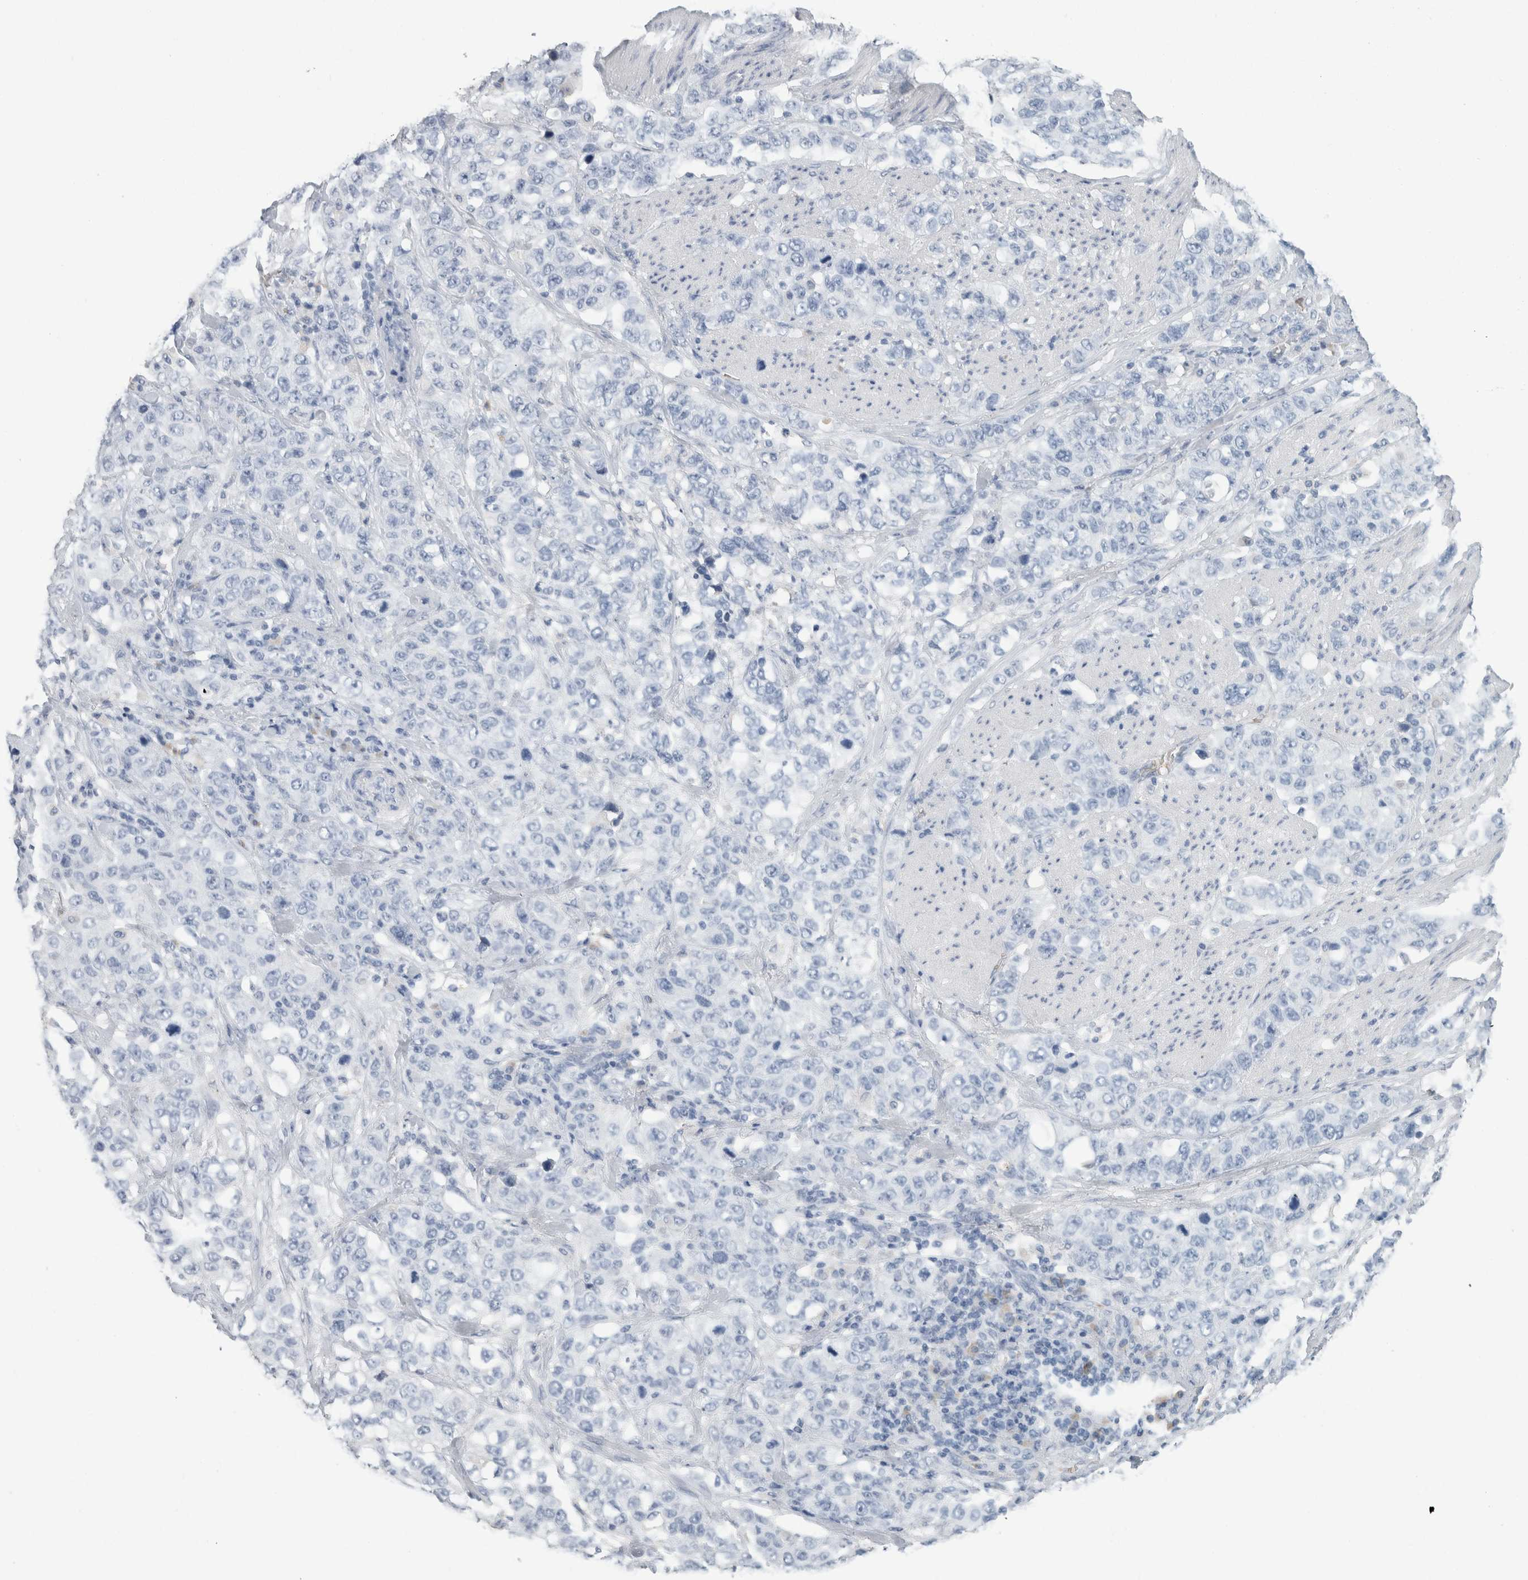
{"staining": {"intensity": "negative", "quantity": "none", "location": "none"}, "tissue": "stomach cancer", "cell_type": "Tumor cells", "image_type": "cancer", "snomed": [{"axis": "morphology", "description": "Adenocarcinoma, NOS"}, {"axis": "topography", "description": "Stomach"}], "caption": "High magnification brightfield microscopy of stomach adenocarcinoma stained with DAB (3,3'-diaminobenzidine) (brown) and counterstained with hematoxylin (blue): tumor cells show no significant staining.", "gene": "CA1", "patient": {"sex": "male", "age": 48}}